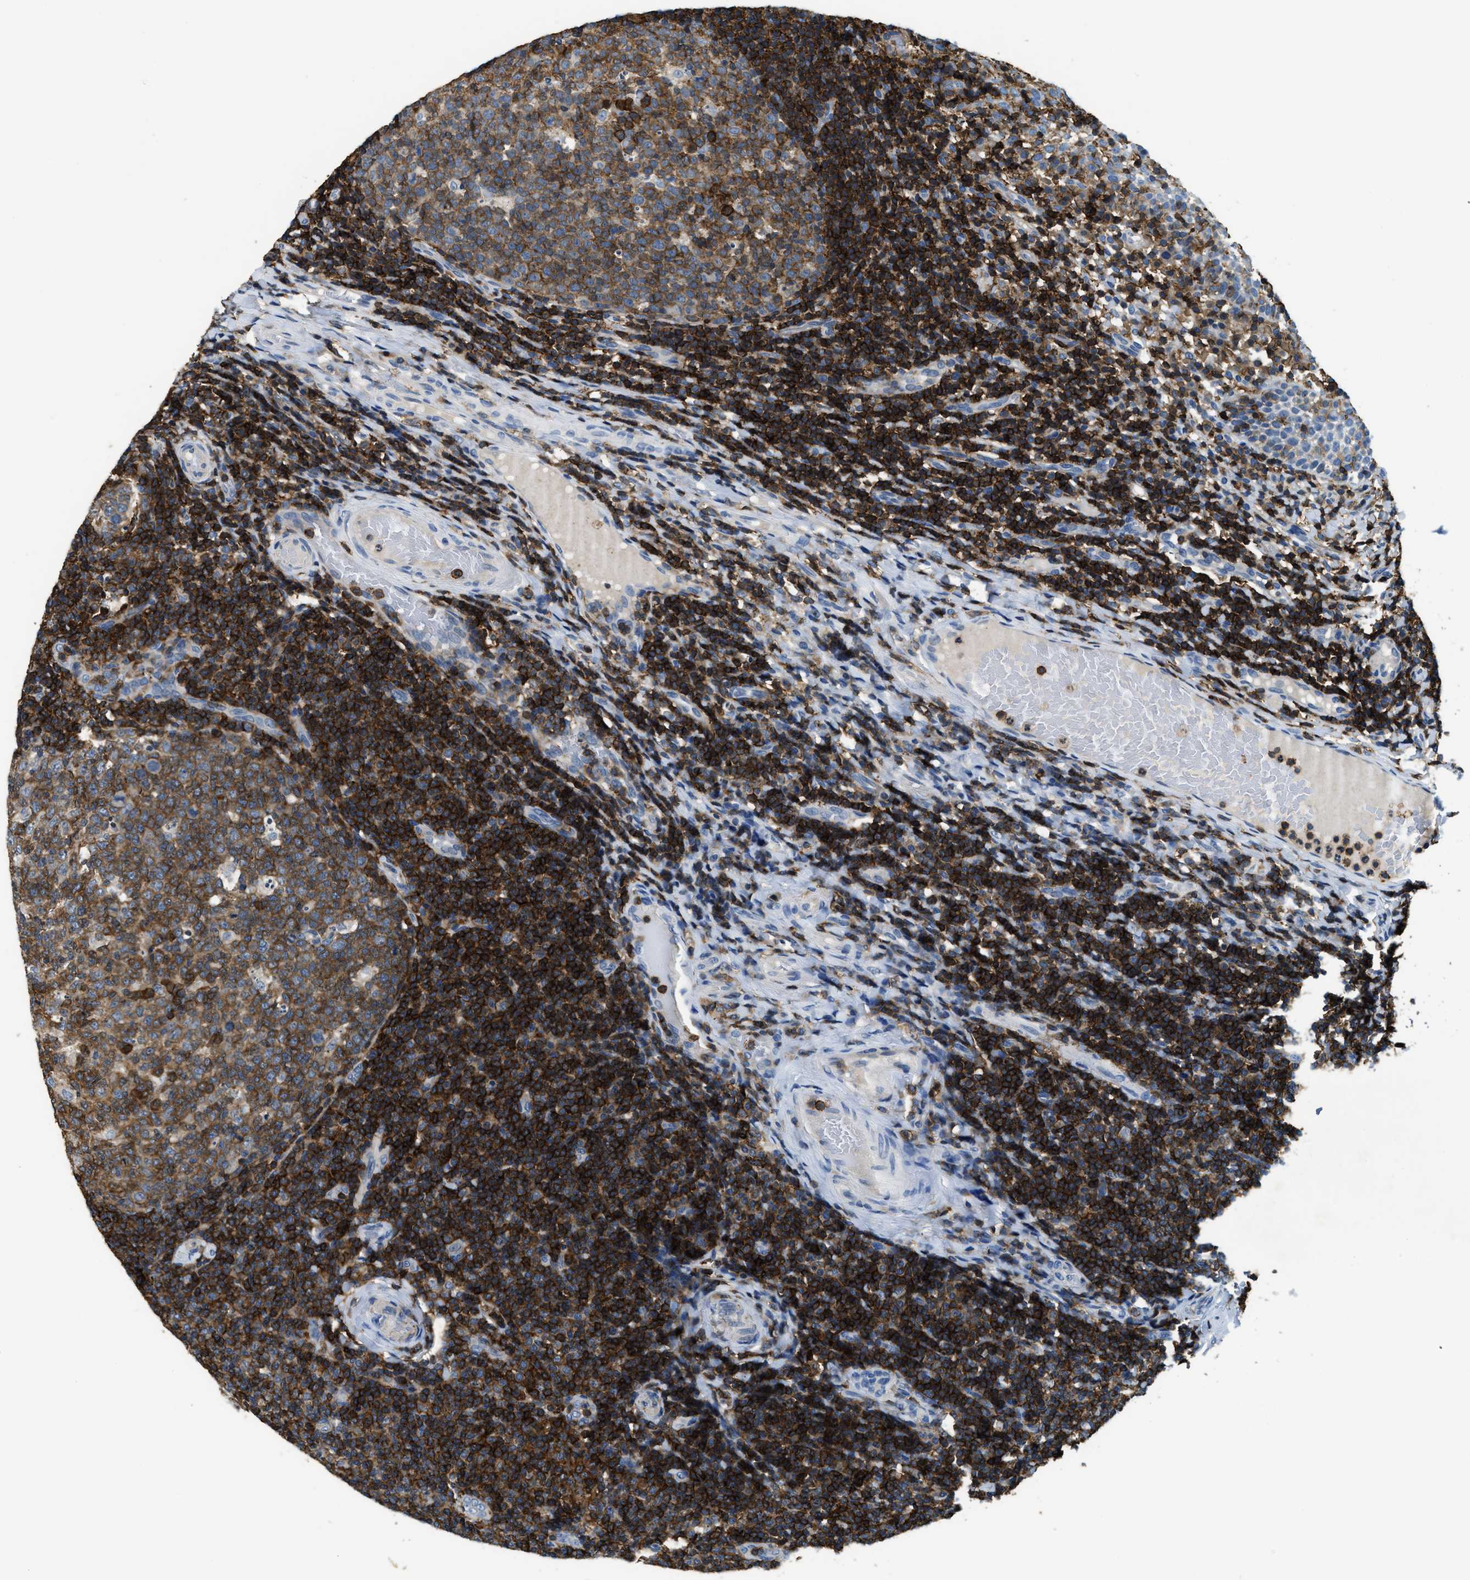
{"staining": {"intensity": "moderate", "quantity": ">75%", "location": "cytoplasmic/membranous"}, "tissue": "tonsil", "cell_type": "Germinal center cells", "image_type": "normal", "snomed": [{"axis": "morphology", "description": "Normal tissue, NOS"}, {"axis": "topography", "description": "Tonsil"}], "caption": "Human tonsil stained with a brown dye demonstrates moderate cytoplasmic/membranous positive staining in approximately >75% of germinal center cells.", "gene": "MYO1G", "patient": {"sex": "female", "age": 19}}